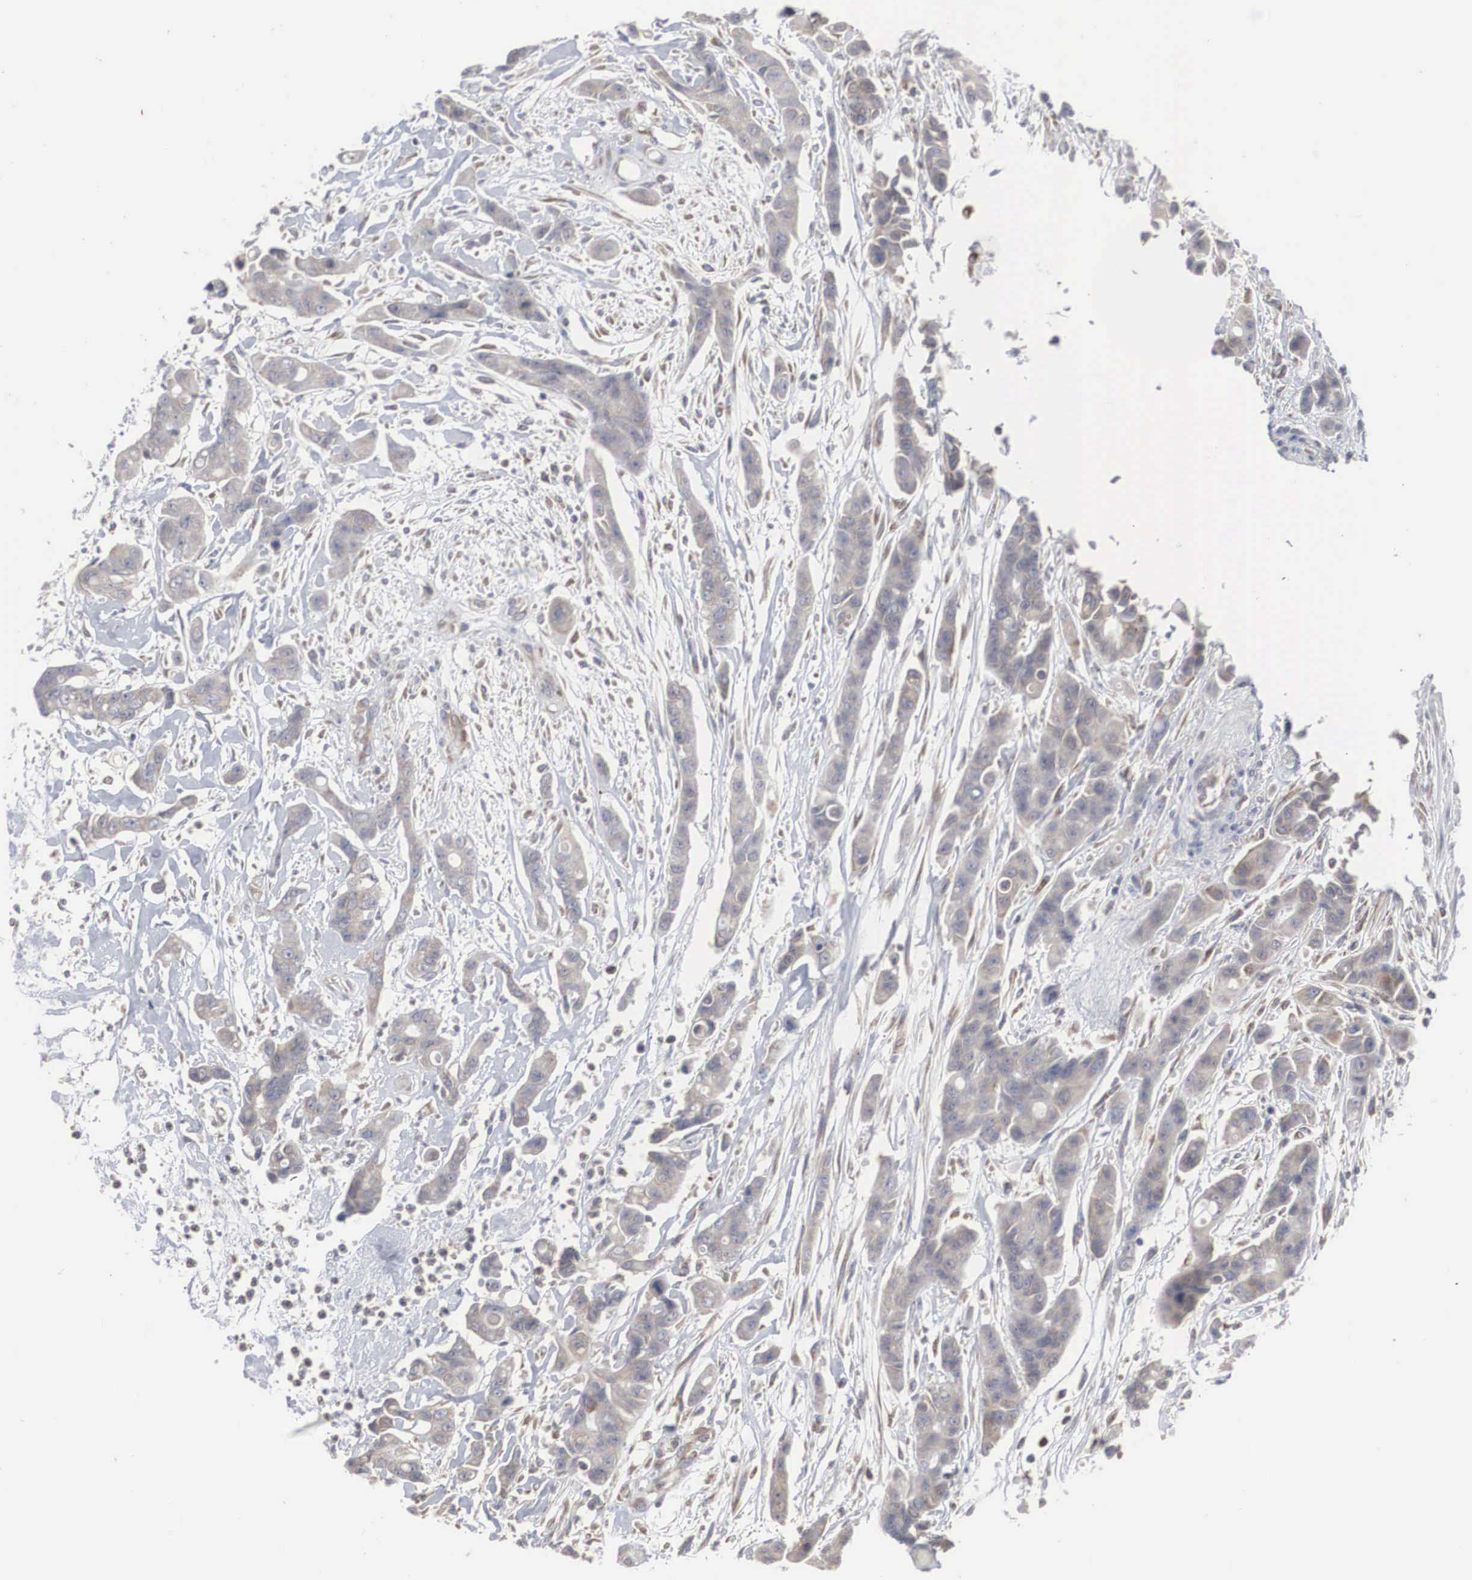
{"staining": {"intensity": "moderate", "quantity": ">75%", "location": "cytoplasmic/membranous"}, "tissue": "colorectal cancer", "cell_type": "Tumor cells", "image_type": "cancer", "snomed": [{"axis": "morphology", "description": "Adenocarcinoma, NOS"}, {"axis": "topography", "description": "Colon"}], "caption": "Brown immunohistochemical staining in human adenocarcinoma (colorectal) reveals moderate cytoplasmic/membranous staining in approximately >75% of tumor cells. The protein of interest is shown in brown color, while the nuclei are stained blue.", "gene": "MIA2", "patient": {"sex": "female", "age": 70}}